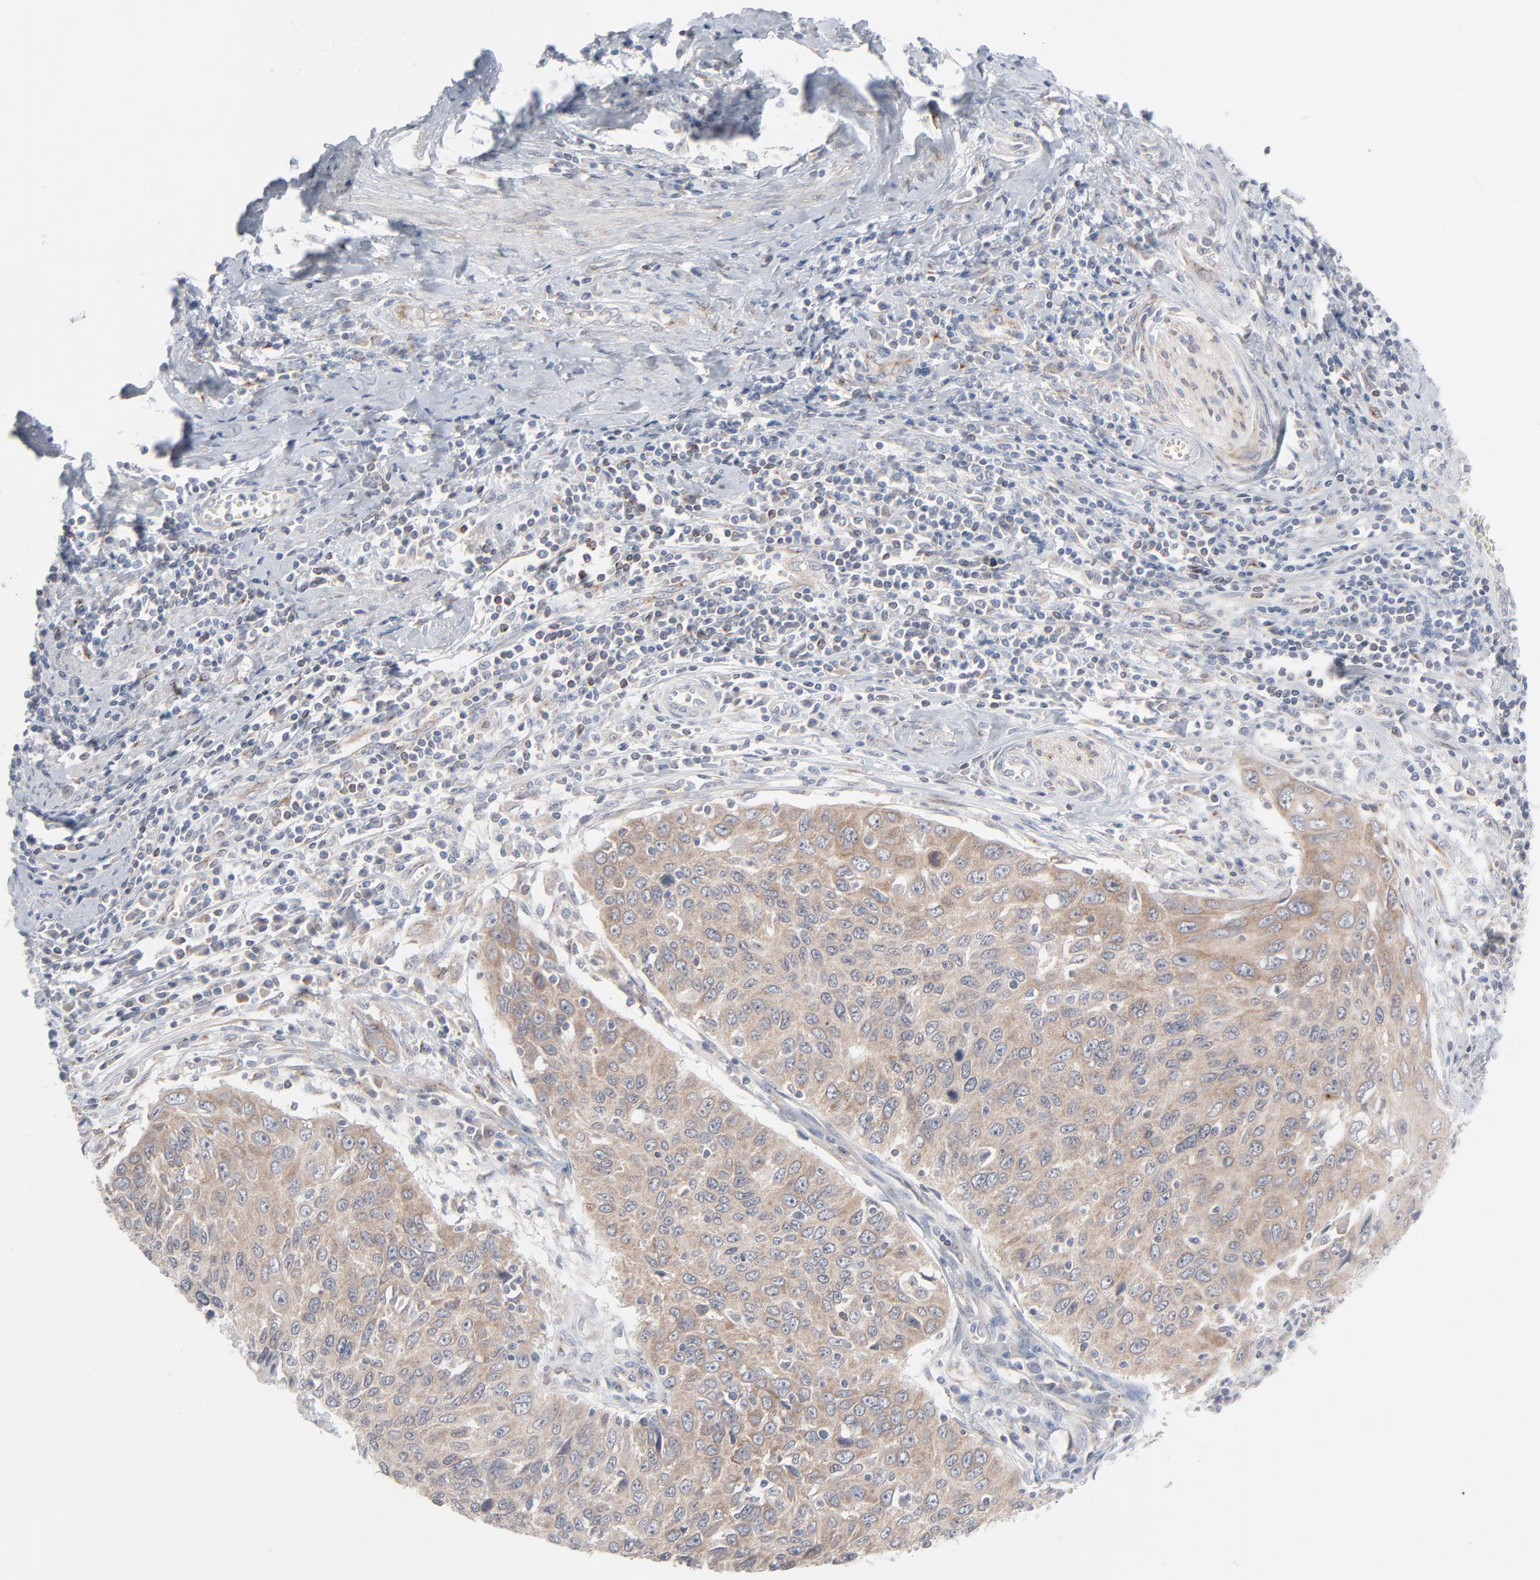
{"staining": {"intensity": "weak", "quantity": "25%-75%", "location": "cytoplasmic/membranous"}, "tissue": "cervical cancer", "cell_type": "Tumor cells", "image_type": "cancer", "snomed": [{"axis": "morphology", "description": "Squamous cell carcinoma, NOS"}, {"axis": "topography", "description": "Cervix"}], "caption": "This is a micrograph of immunohistochemistry (IHC) staining of cervical squamous cell carcinoma, which shows weak expression in the cytoplasmic/membranous of tumor cells.", "gene": "KDSR", "patient": {"sex": "female", "age": 53}}